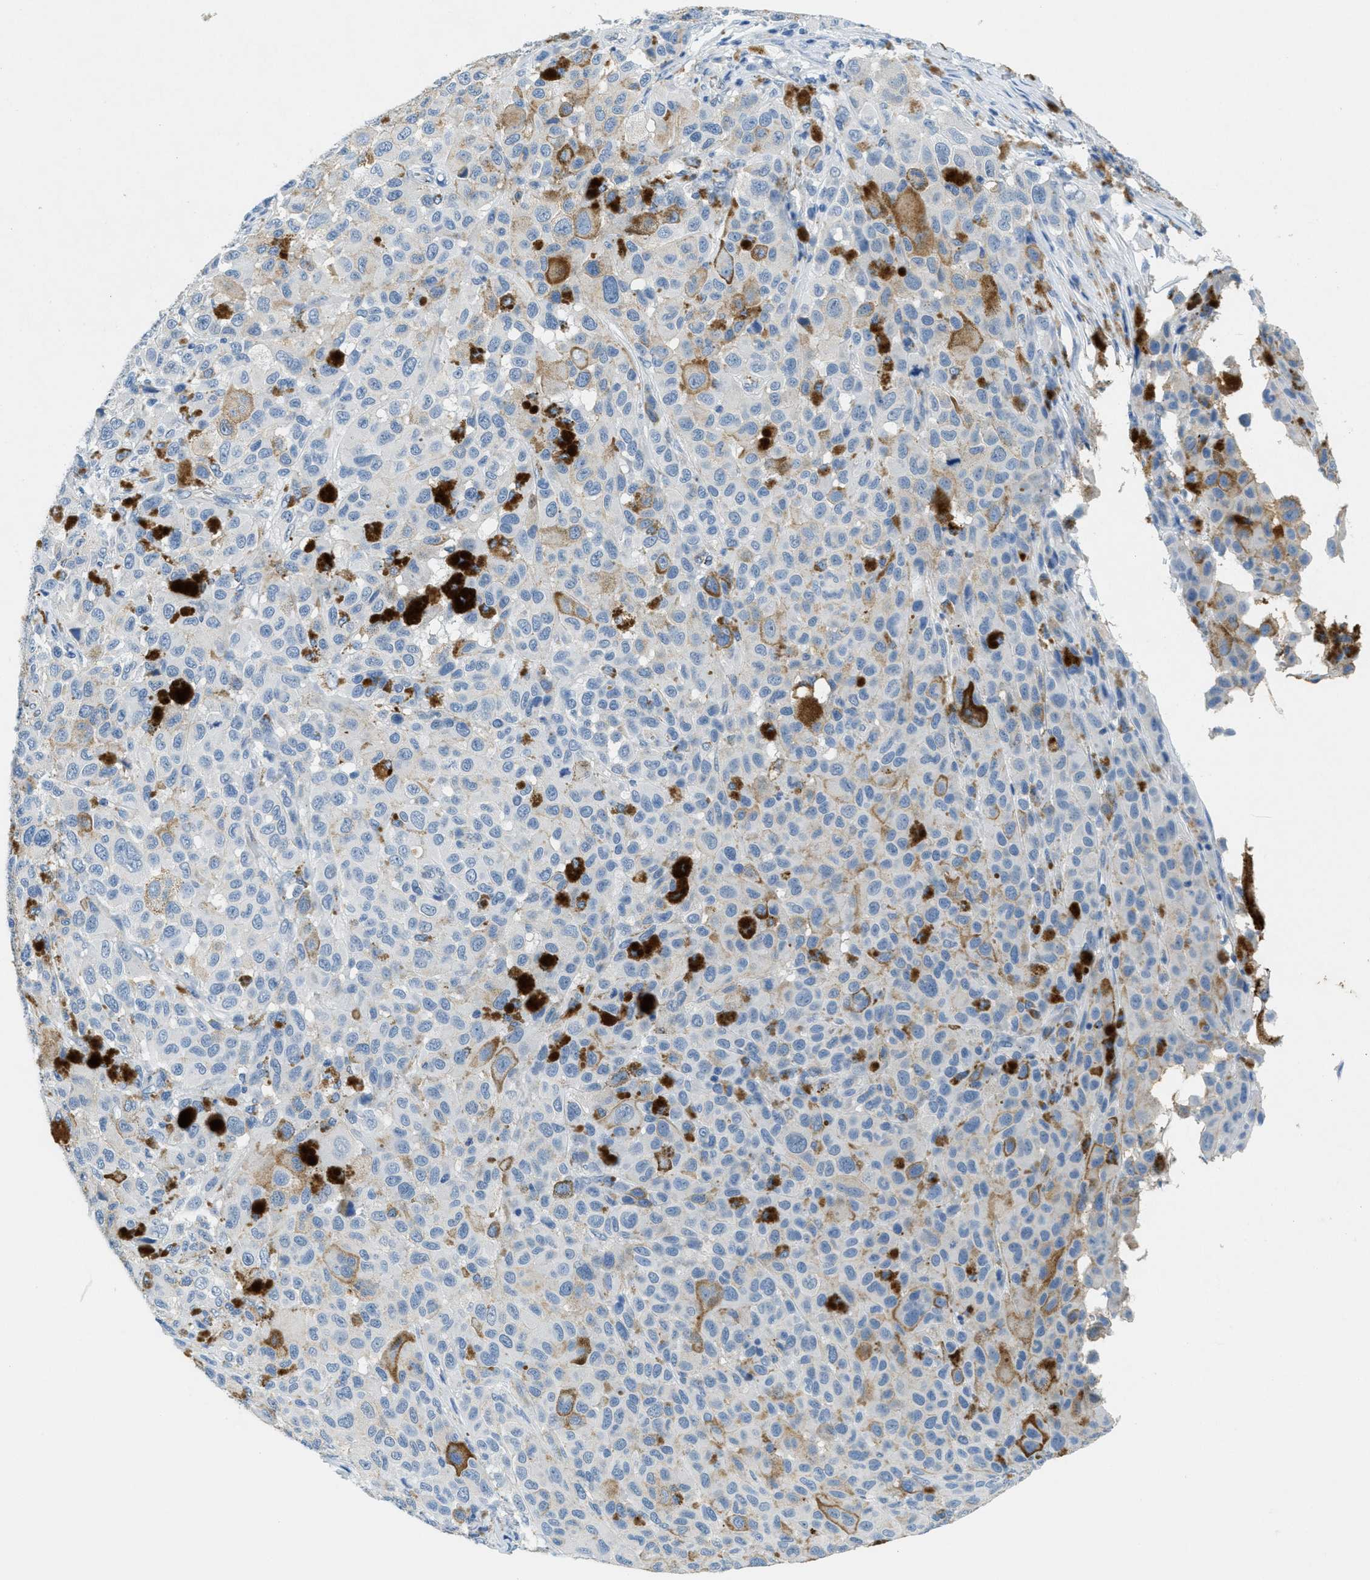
{"staining": {"intensity": "negative", "quantity": "none", "location": "none"}, "tissue": "melanoma", "cell_type": "Tumor cells", "image_type": "cancer", "snomed": [{"axis": "morphology", "description": "Malignant melanoma, NOS"}, {"axis": "topography", "description": "Skin"}], "caption": "Protein analysis of malignant melanoma demonstrates no significant positivity in tumor cells.", "gene": "A2M", "patient": {"sex": "male", "age": 96}}